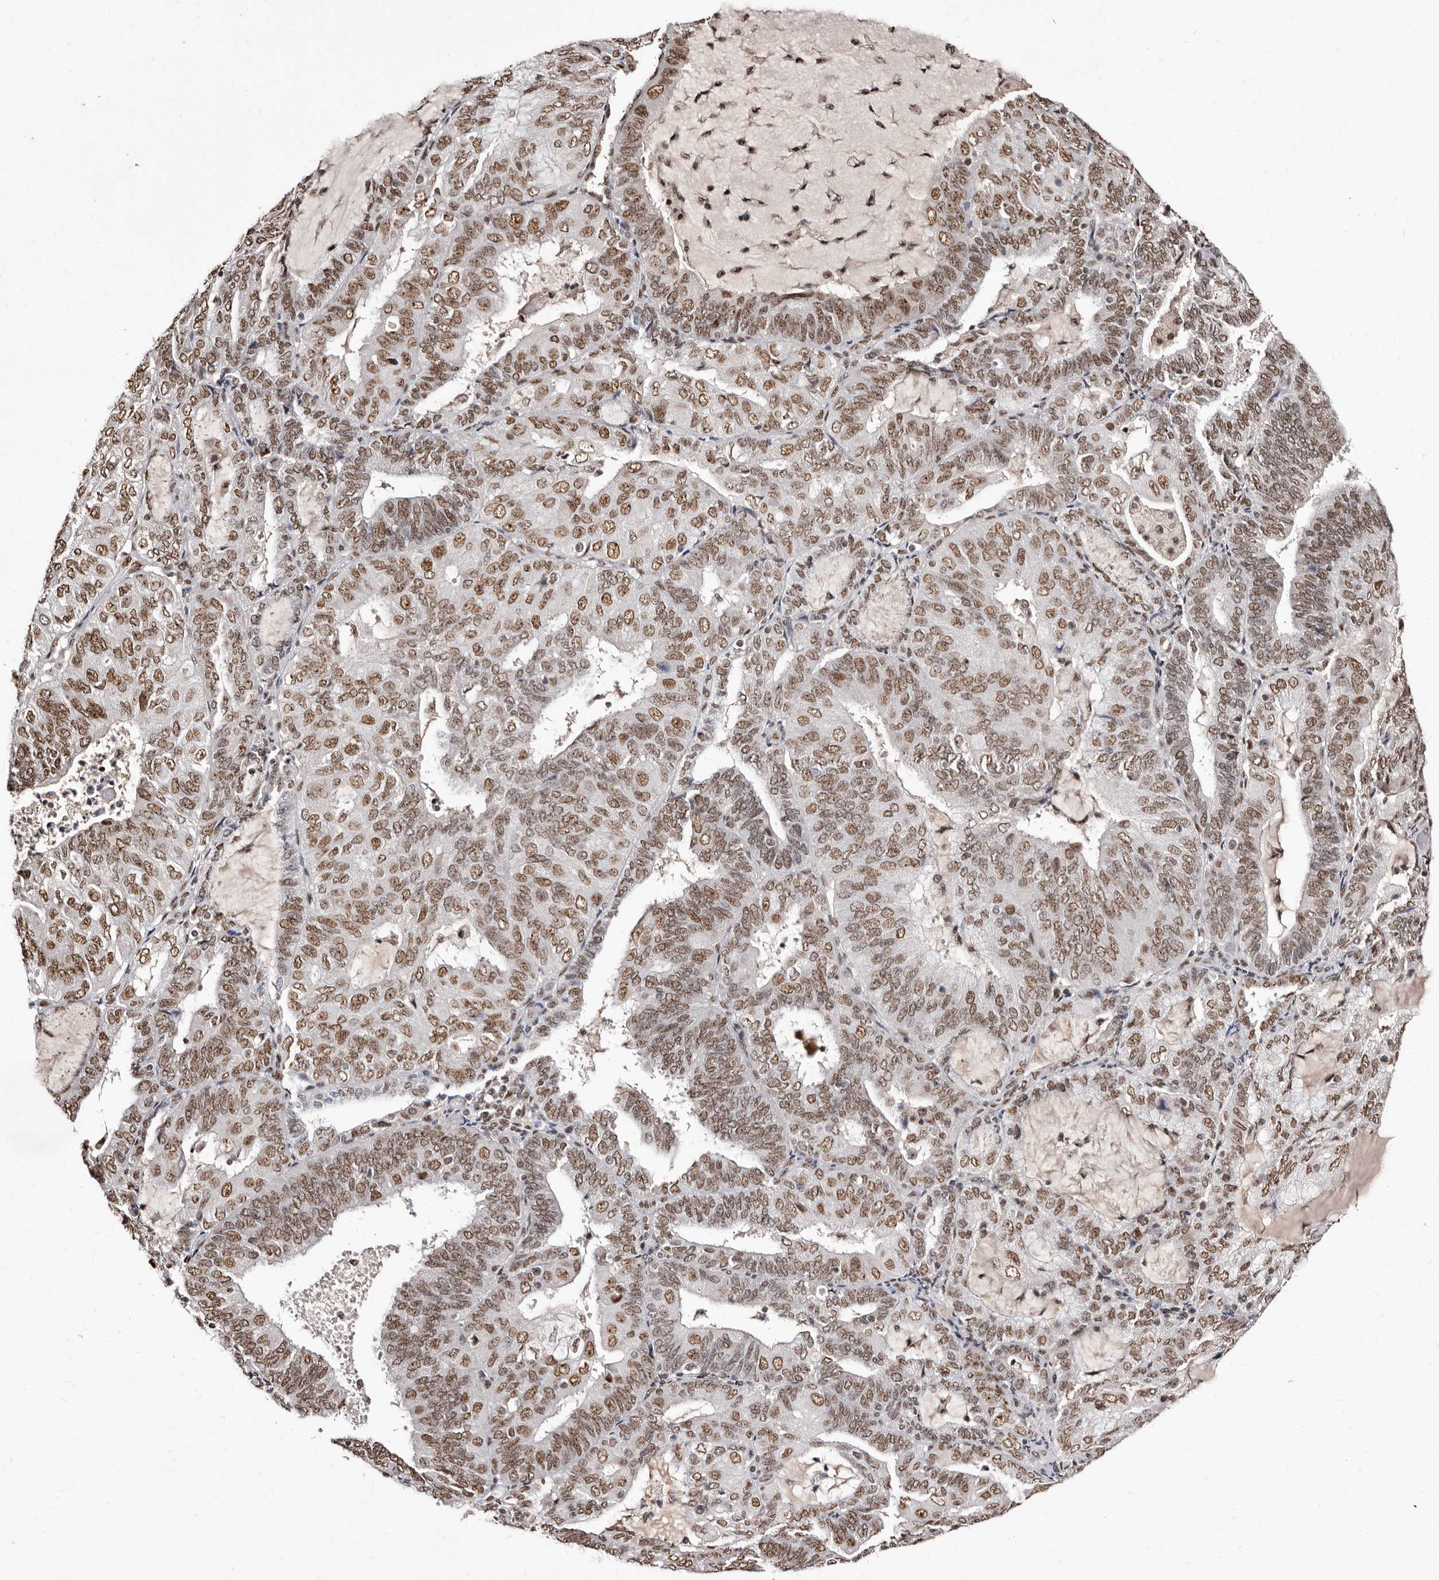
{"staining": {"intensity": "moderate", "quantity": ">75%", "location": "nuclear"}, "tissue": "endometrial cancer", "cell_type": "Tumor cells", "image_type": "cancer", "snomed": [{"axis": "morphology", "description": "Adenocarcinoma, NOS"}, {"axis": "topography", "description": "Endometrium"}], "caption": "Moderate nuclear expression for a protein is present in about >75% of tumor cells of endometrial adenocarcinoma using immunohistochemistry (IHC).", "gene": "ANAPC11", "patient": {"sex": "female", "age": 81}}